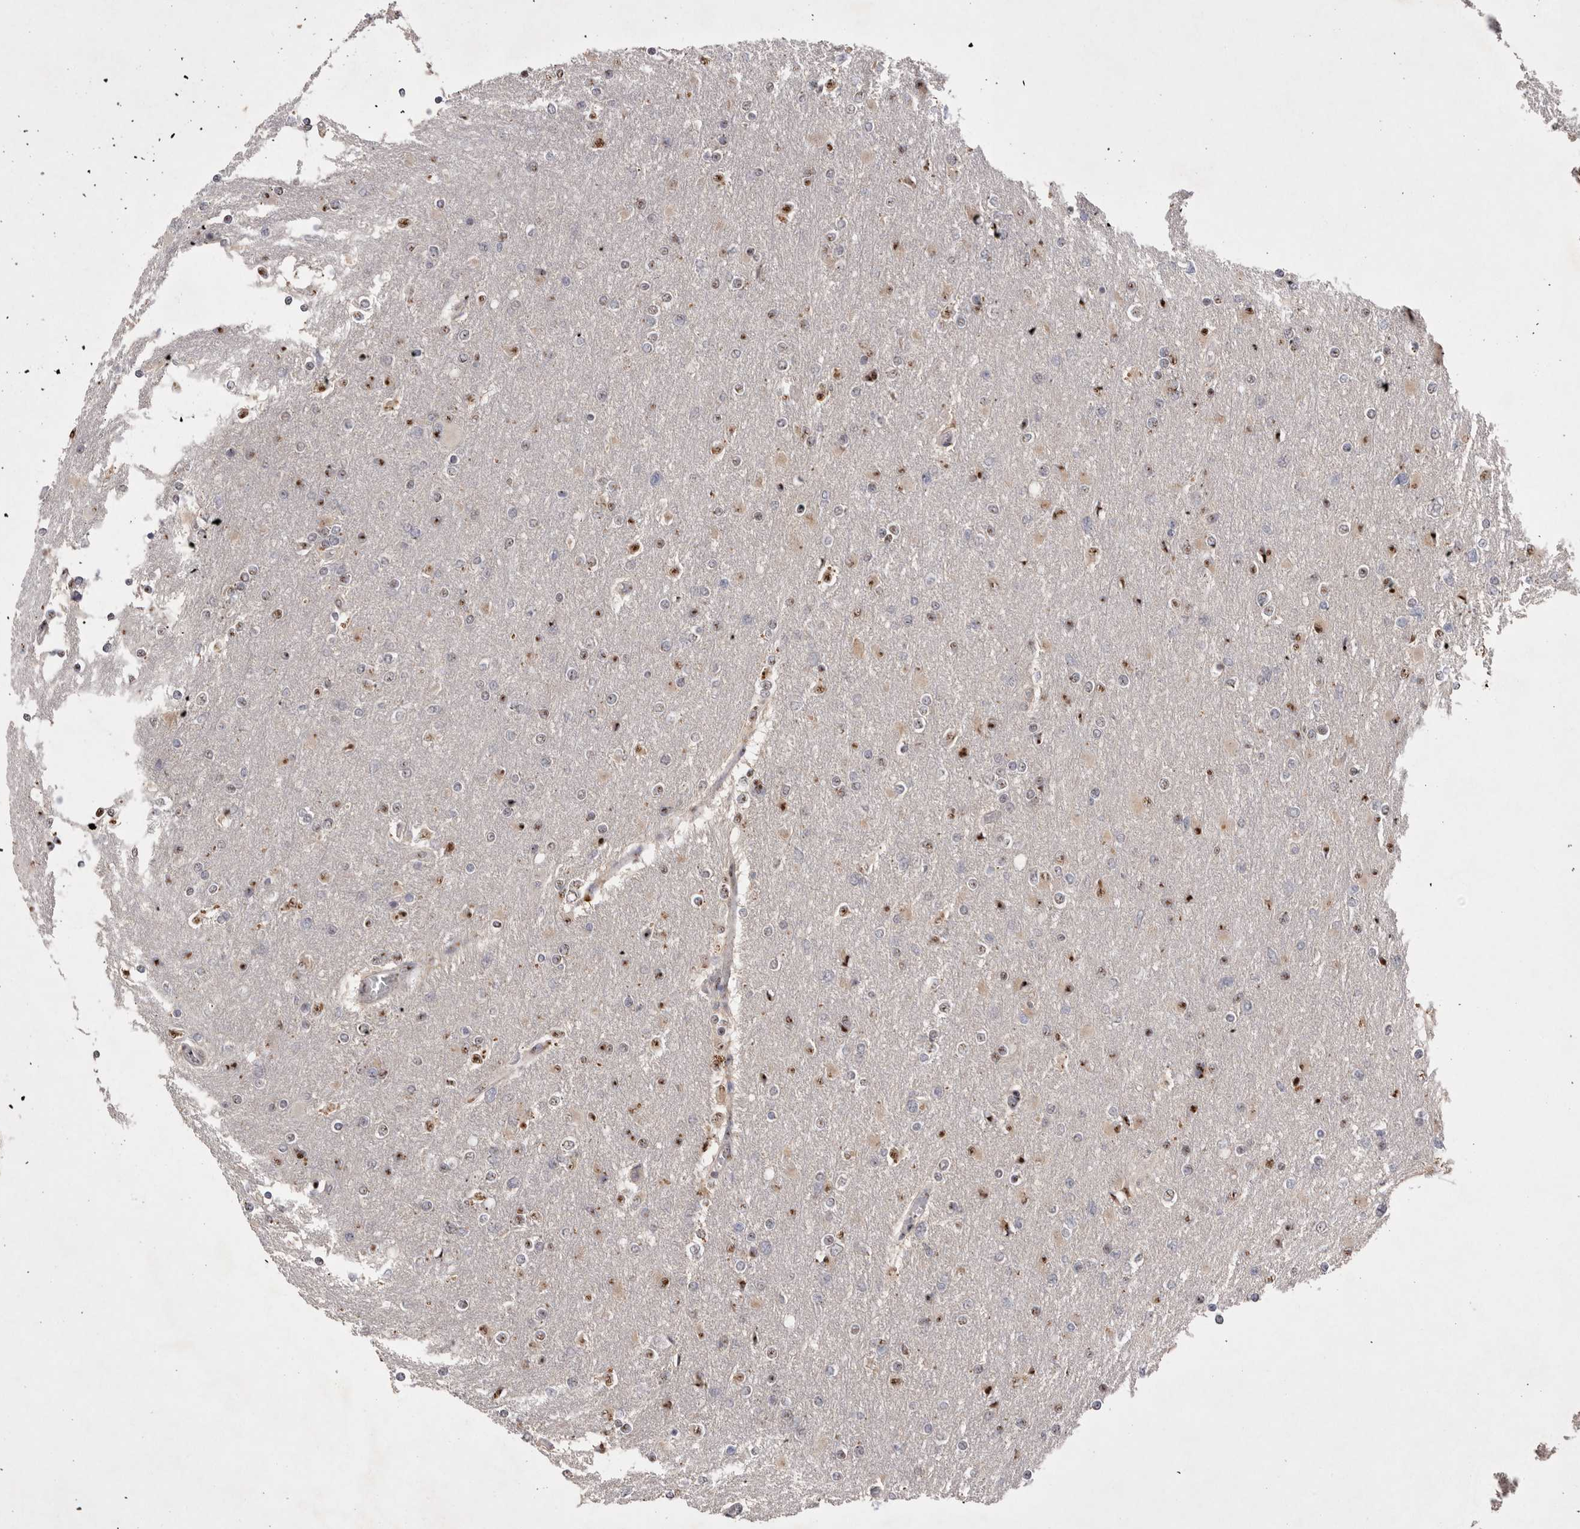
{"staining": {"intensity": "negative", "quantity": "none", "location": "none"}, "tissue": "glioma", "cell_type": "Tumor cells", "image_type": "cancer", "snomed": [{"axis": "morphology", "description": "Glioma, malignant, High grade"}, {"axis": "topography", "description": "Cerebral cortex"}], "caption": "This is an immunohistochemistry micrograph of human glioma. There is no expression in tumor cells.", "gene": "HUS1", "patient": {"sex": "female", "age": 36}}